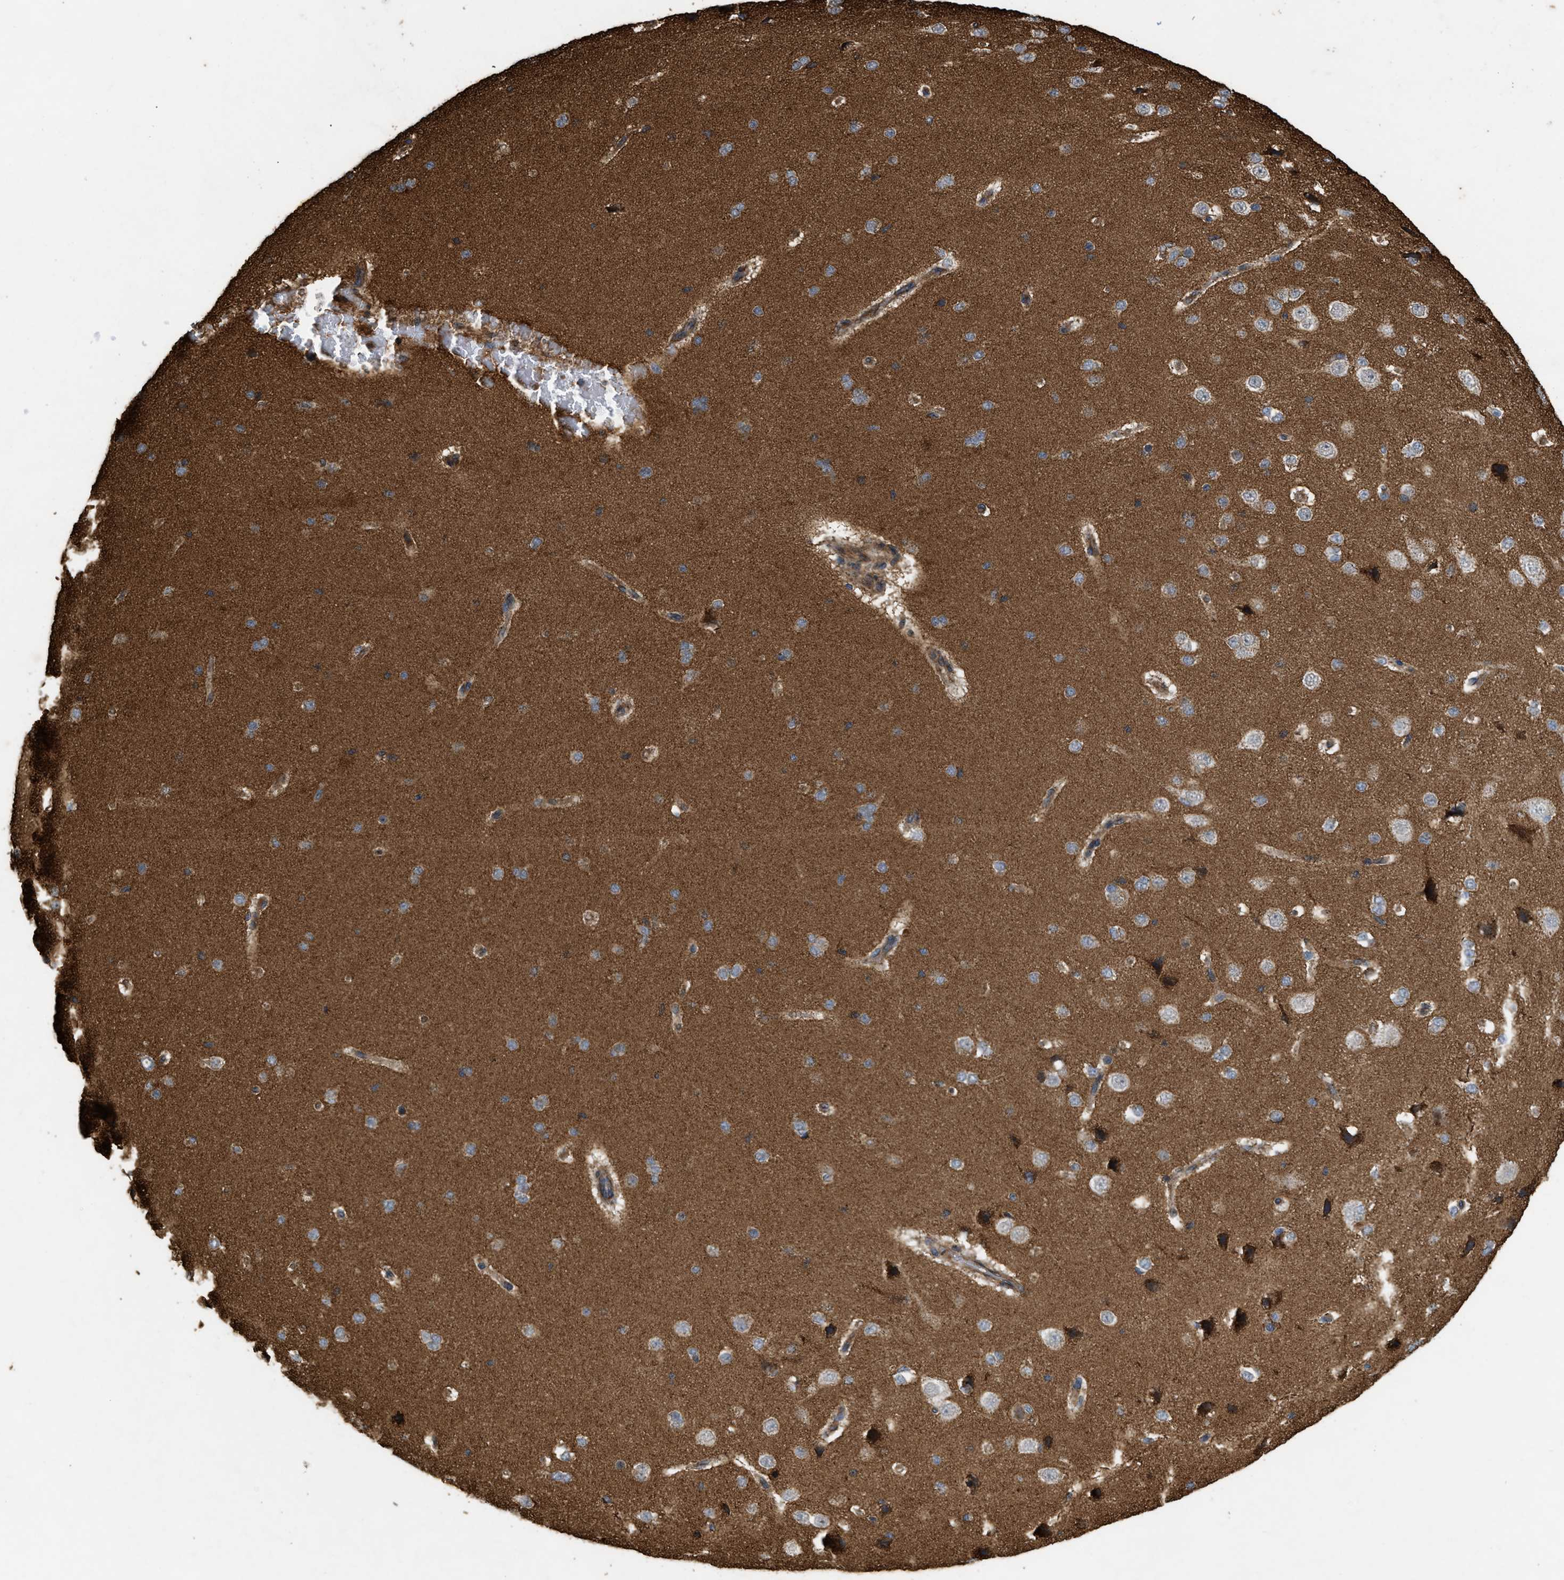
{"staining": {"intensity": "weak", "quantity": ">75%", "location": "cytoplasmic/membranous"}, "tissue": "cerebral cortex", "cell_type": "Endothelial cells", "image_type": "normal", "snomed": [{"axis": "morphology", "description": "Normal tissue, NOS"}, {"axis": "morphology", "description": "Developmental malformation"}, {"axis": "topography", "description": "Cerebral cortex"}], "caption": "Cerebral cortex stained with DAB immunohistochemistry (IHC) shows low levels of weak cytoplasmic/membranous expression in about >75% of endothelial cells. (DAB IHC, brown staining for protein, blue staining for nuclei).", "gene": "GNB4", "patient": {"sex": "female", "age": 30}}